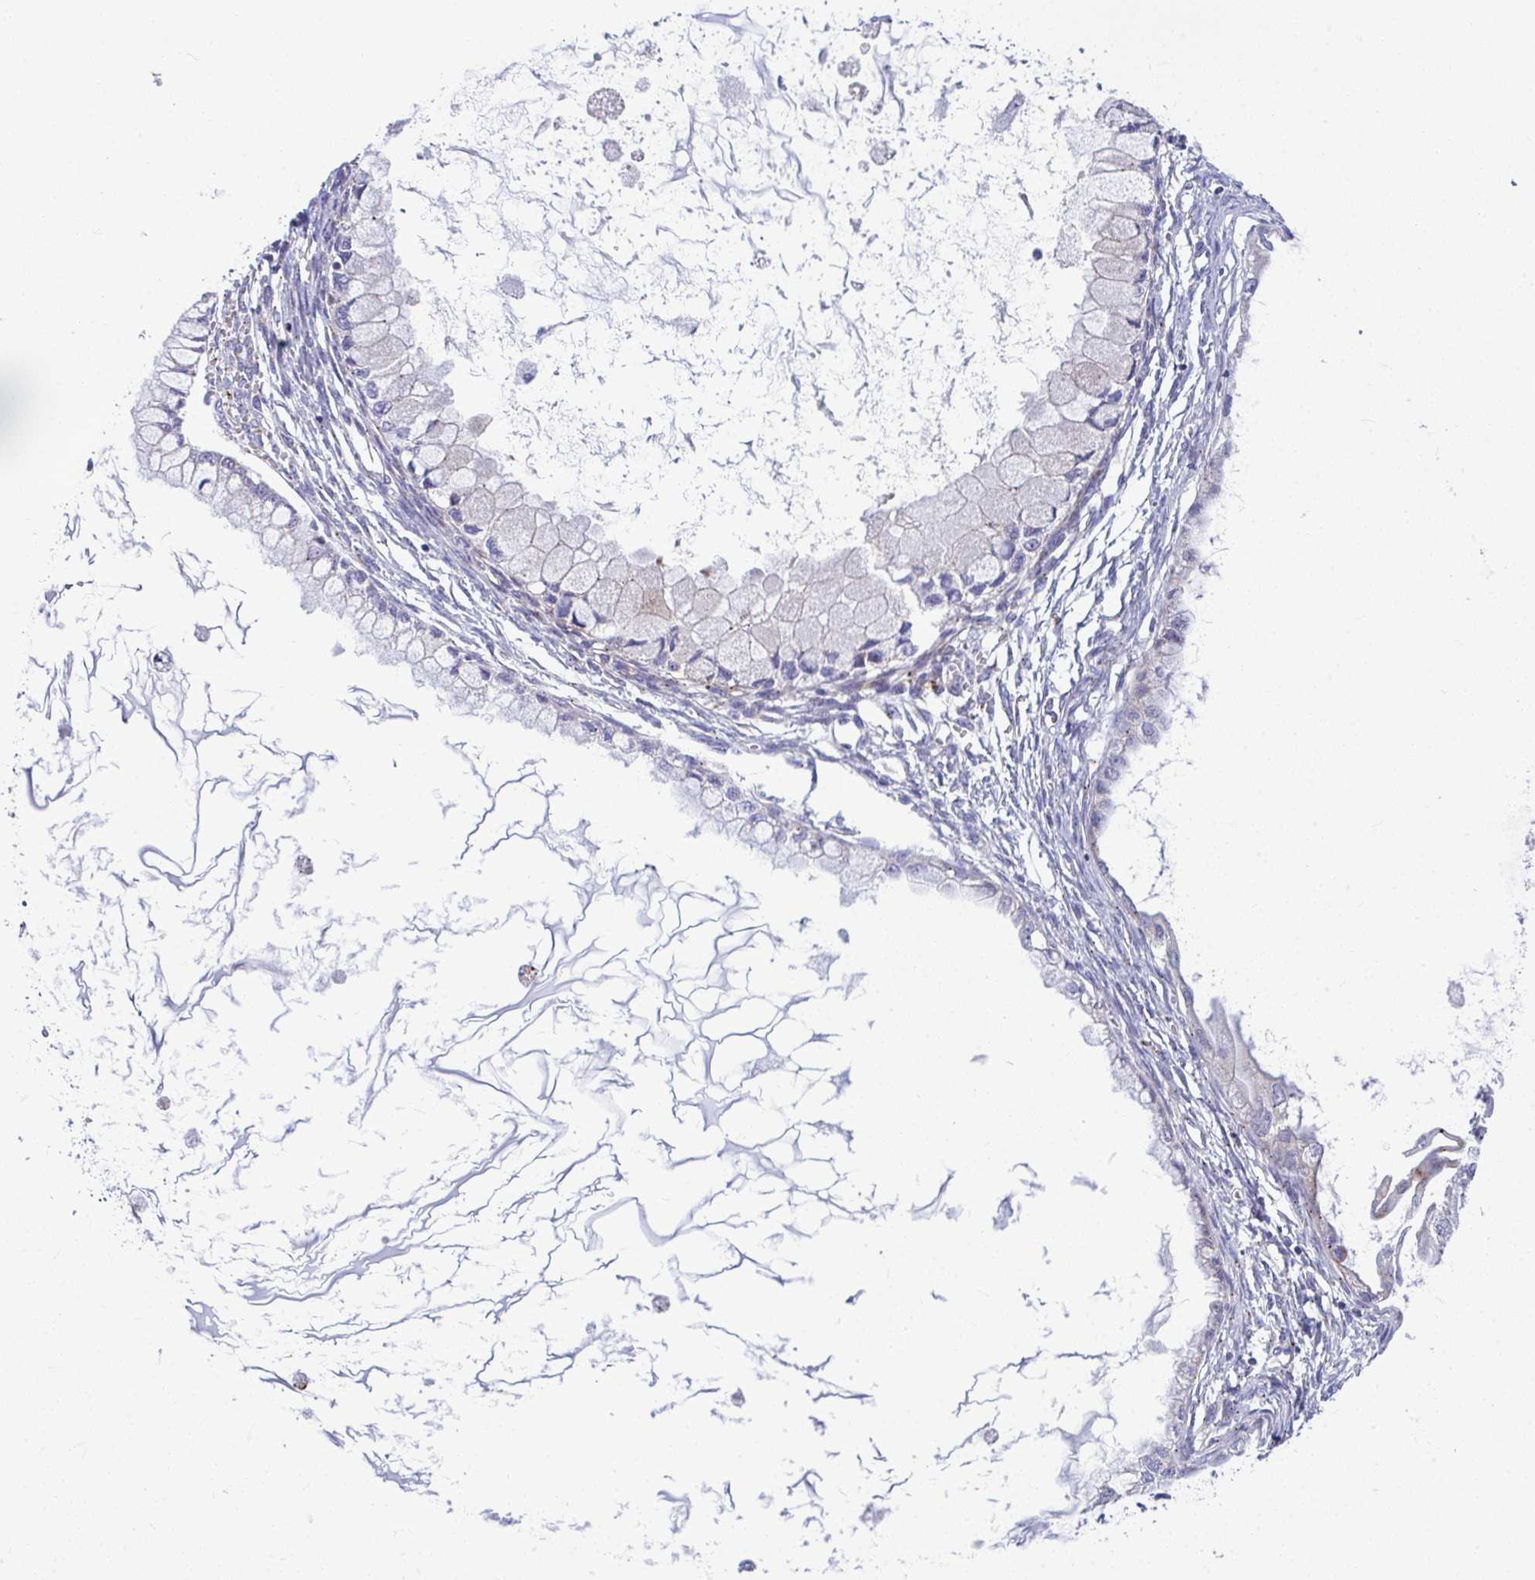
{"staining": {"intensity": "negative", "quantity": "none", "location": "none"}, "tissue": "ovarian cancer", "cell_type": "Tumor cells", "image_type": "cancer", "snomed": [{"axis": "morphology", "description": "Cystadenocarcinoma, mucinous, NOS"}, {"axis": "topography", "description": "Ovary"}], "caption": "DAB (3,3'-diaminobenzidine) immunohistochemical staining of human ovarian cancer (mucinous cystadenocarcinoma) displays no significant positivity in tumor cells.", "gene": "MRPS16", "patient": {"sex": "female", "age": 34}}